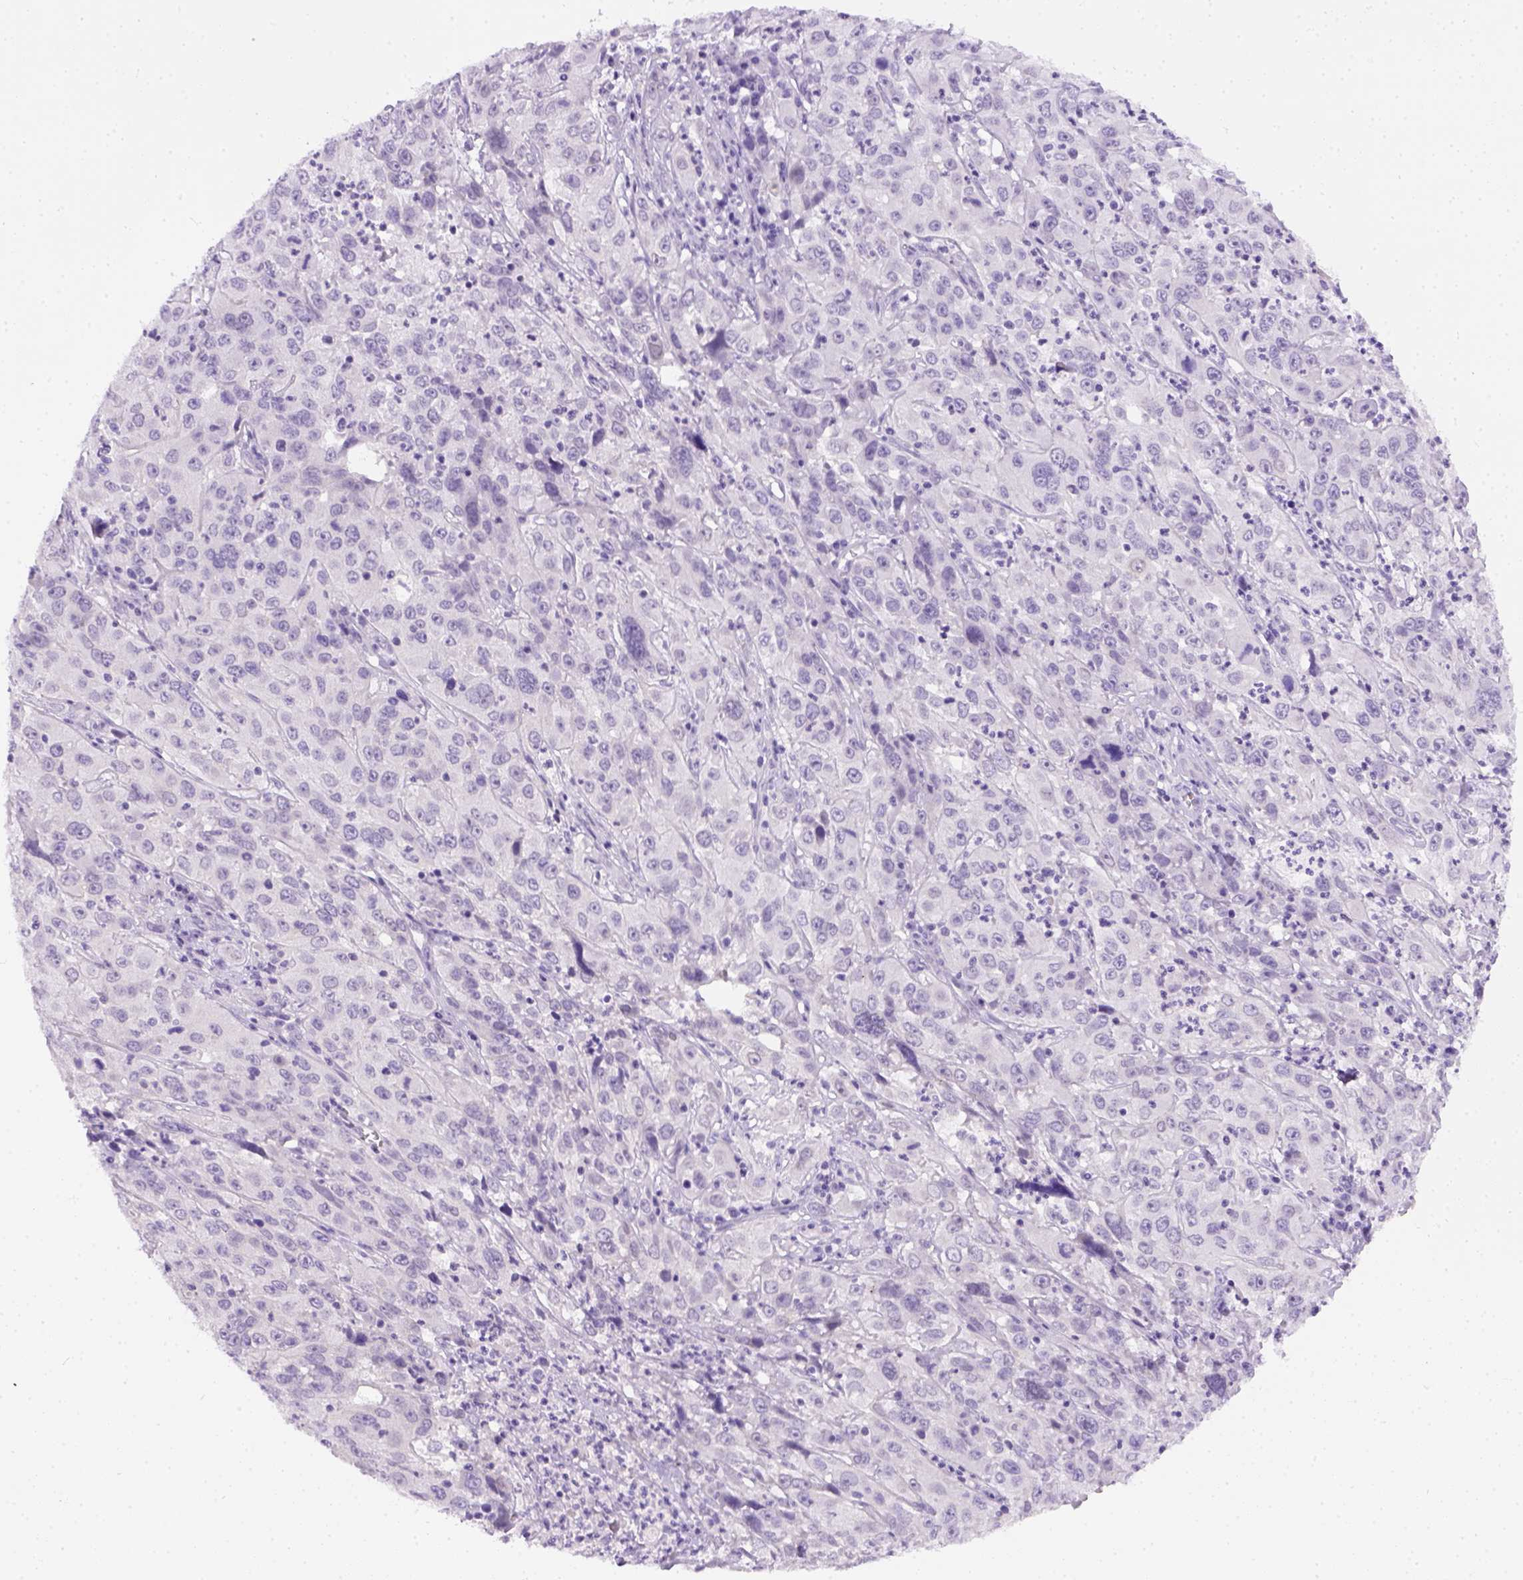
{"staining": {"intensity": "negative", "quantity": "none", "location": "none"}, "tissue": "cervical cancer", "cell_type": "Tumor cells", "image_type": "cancer", "snomed": [{"axis": "morphology", "description": "Squamous cell carcinoma, NOS"}, {"axis": "topography", "description": "Cervix"}], "caption": "Cervical squamous cell carcinoma was stained to show a protein in brown. There is no significant staining in tumor cells.", "gene": "FAM184B", "patient": {"sex": "female", "age": 32}}